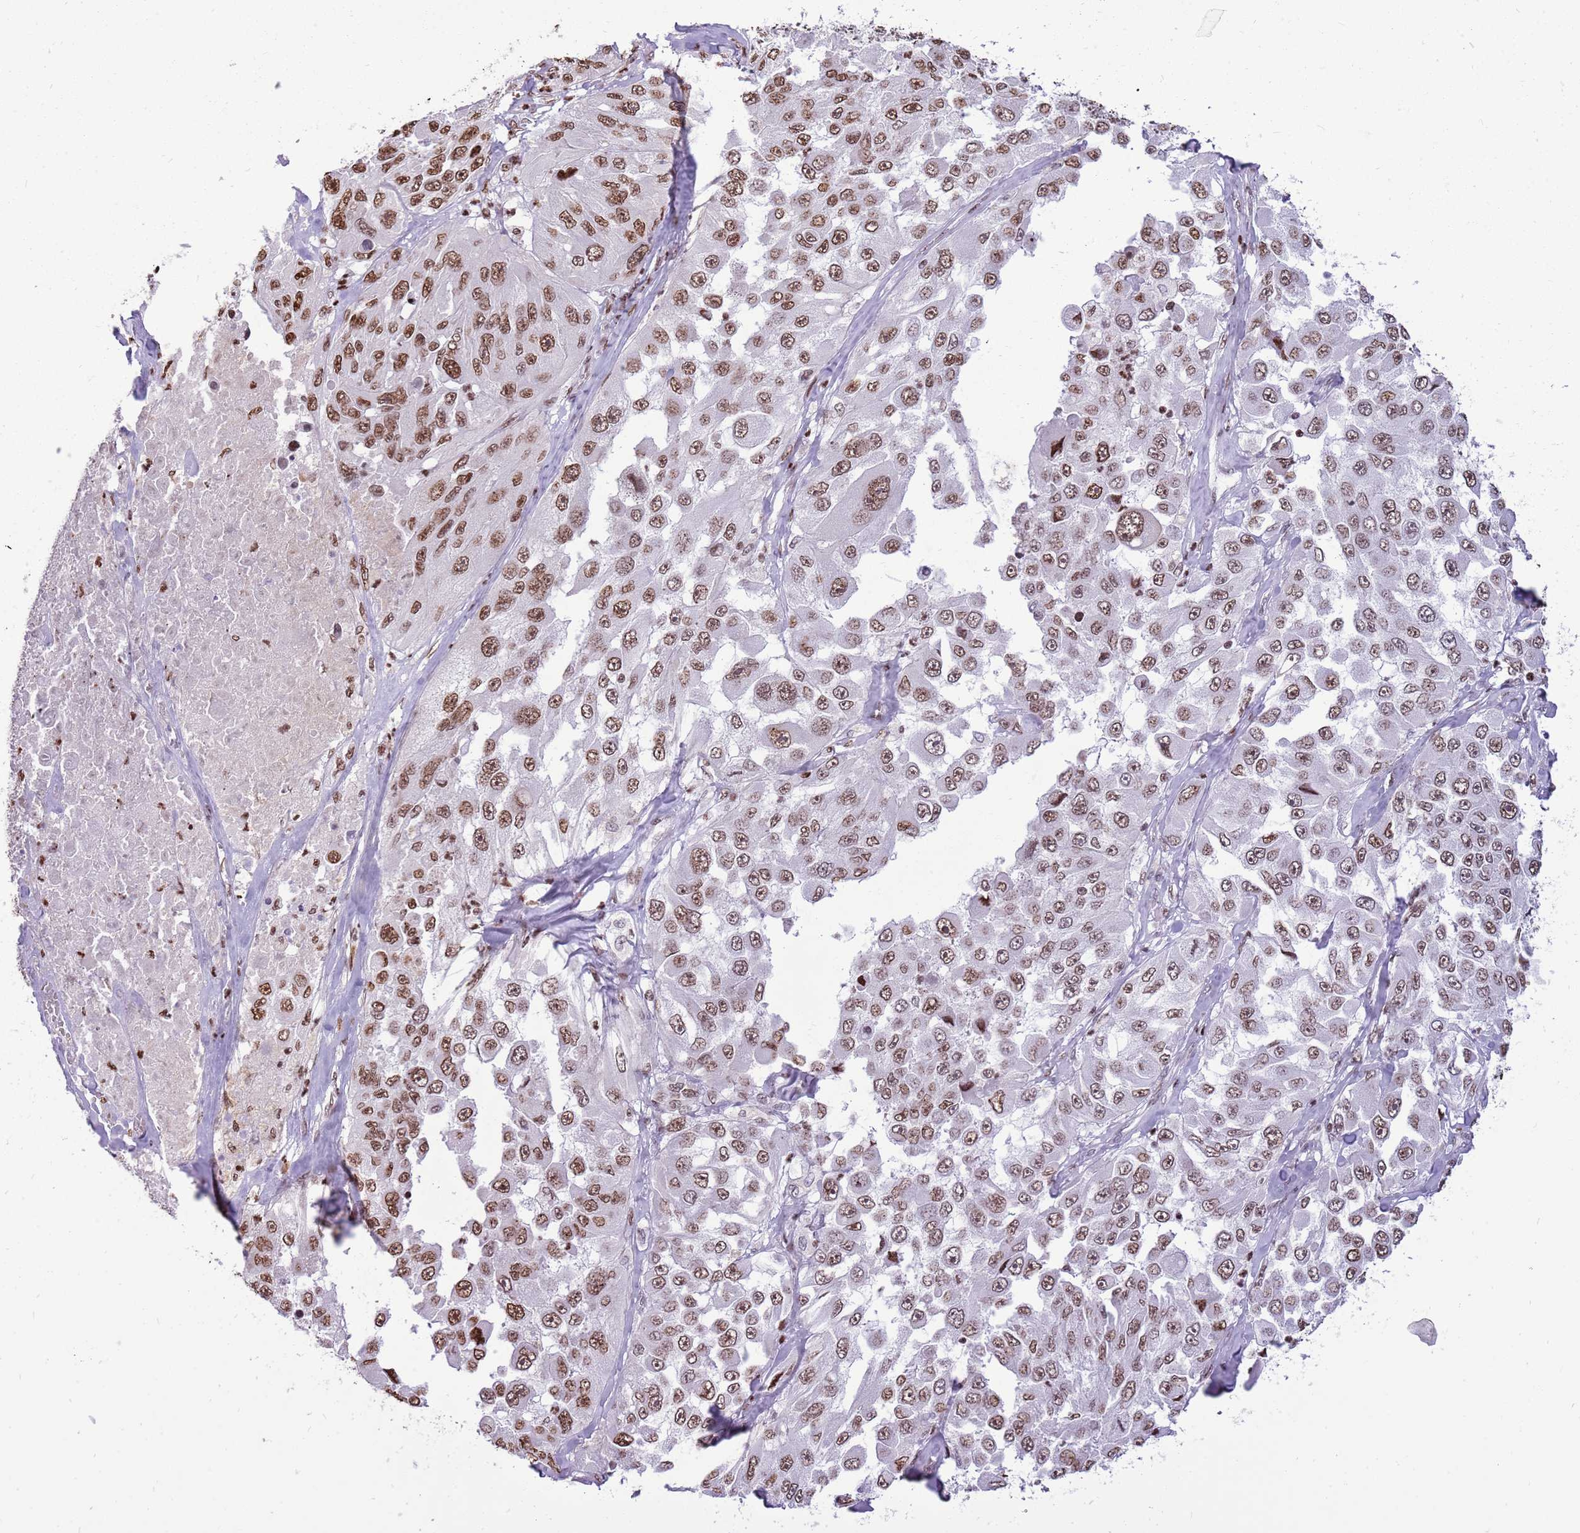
{"staining": {"intensity": "moderate", "quantity": ">75%", "location": "nuclear"}, "tissue": "melanoma", "cell_type": "Tumor cells", "image_type": "cancer", "snomed": [{"axis": "morphology", "description": "Malignant melanoma, Metastatic site"}, {"axis": "topography", "description": "Lymph node"}], "caption": "Protein expression analysis of melanoma demonstrates moderate nuclear expression in approximately >75% of tumor cells. The protein of interest is stained brown, and the nuclei are stained in blue (DAB IHC with brightfield microscopy, high magnification).", "gene": "WASHC4", "patient": {"sex": "male", "age": 62}}